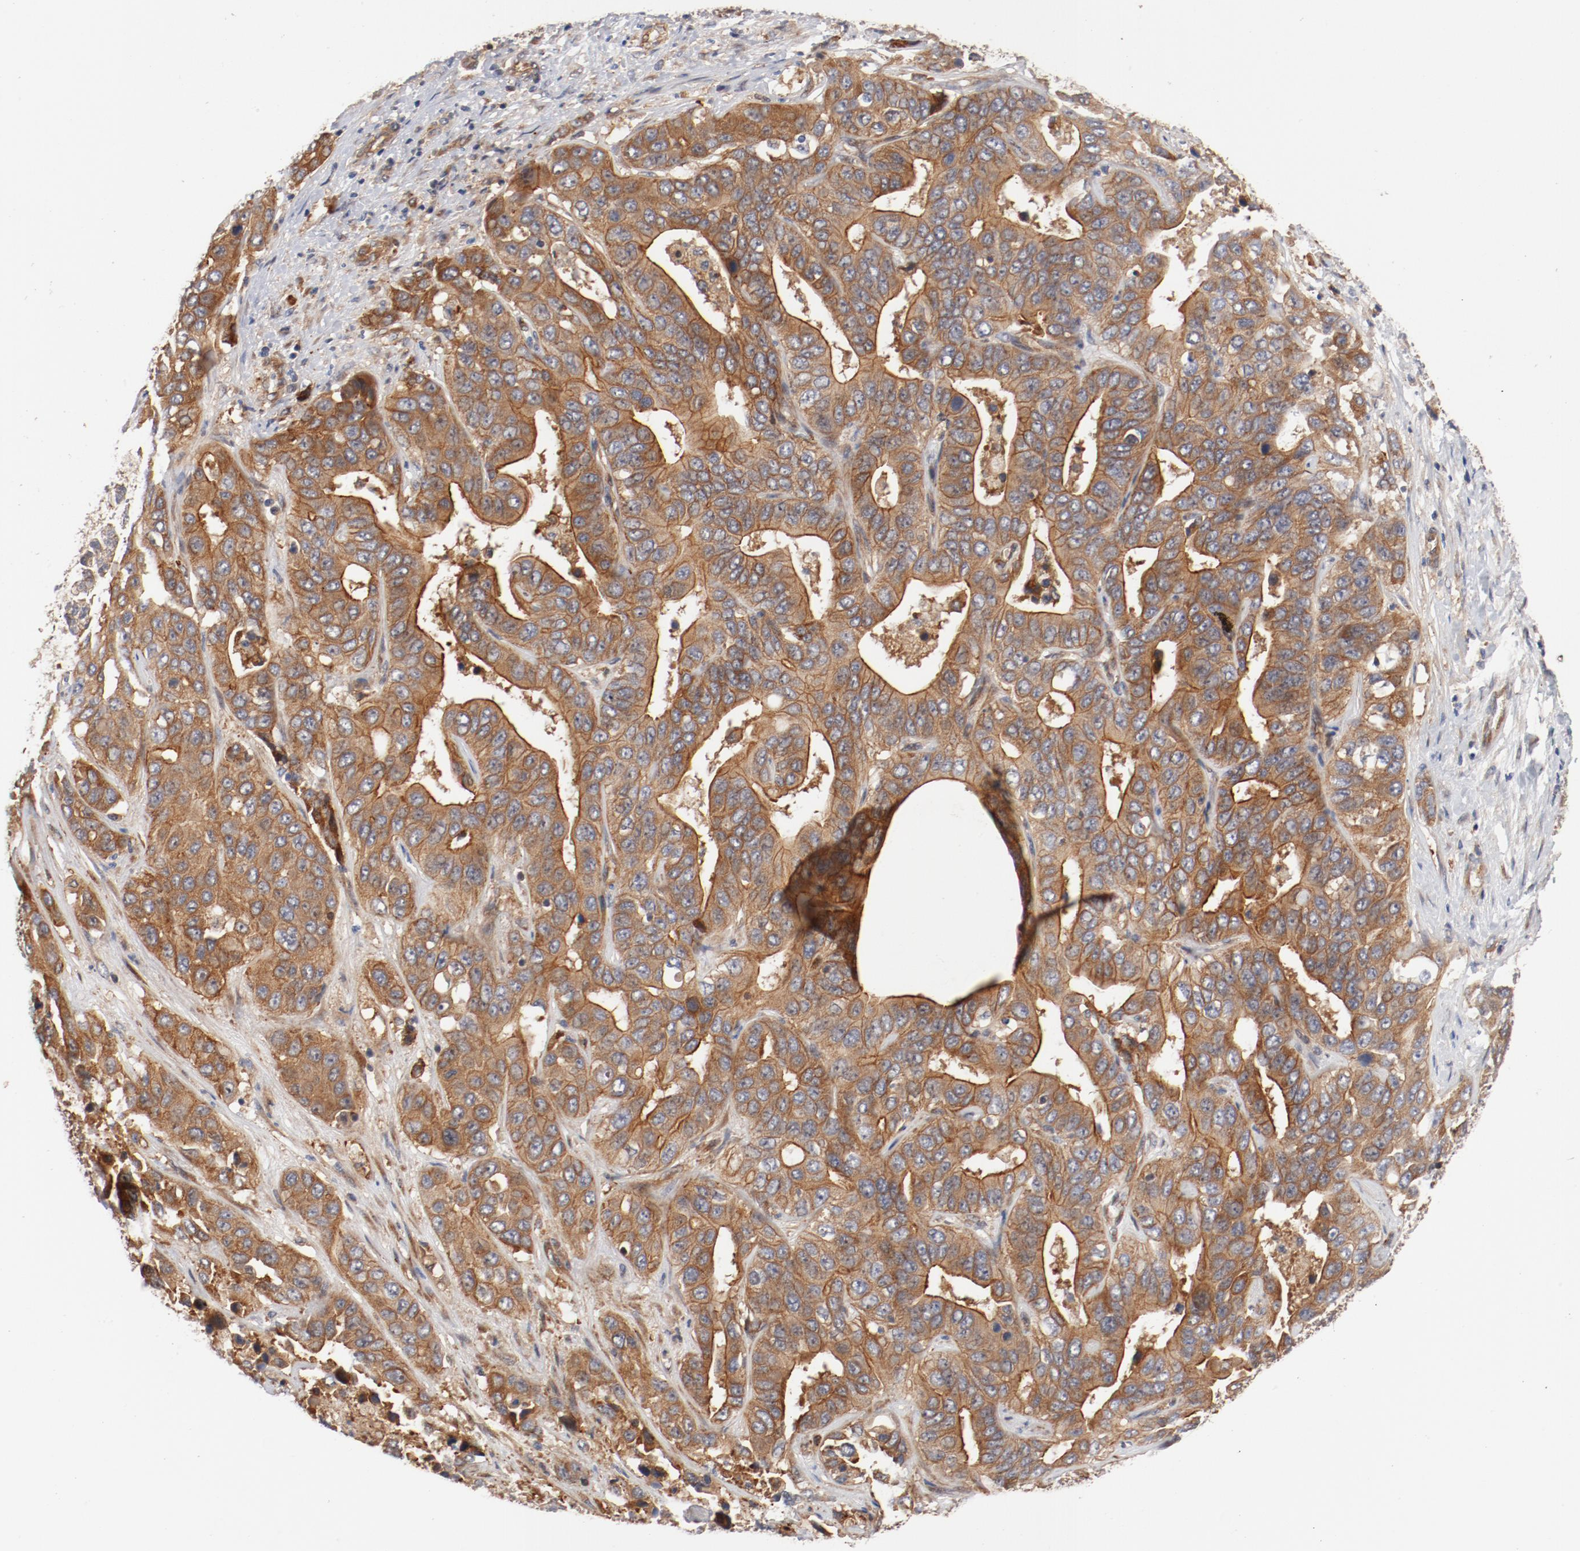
{"staining": {"intensity": "moderate", "quantity": ">75%", "location": "cytoplasmic/membranous"}, "tissue": "liver cancer", "cell_type": "Tumor cells", "image_type": "cancer", "snomed": [{"axis": "morphology", "description": "Cholangiocarcinoma"}, {"axis": "topography", "description": "Liver"}], "caption": "IHC image of neoplastic tissue: liver cancer (cholangiocarcinoma) stained using immunohistochemistry (IHC) exhibits medium levels of moderate protein expression localized specifically in the cytoplasmic/membranous of tumor cells, appearing as a cytoplasmic/membranous brown color.", "gene": "PITPNM2", "patient": {"sex": "female", "age": 52}}